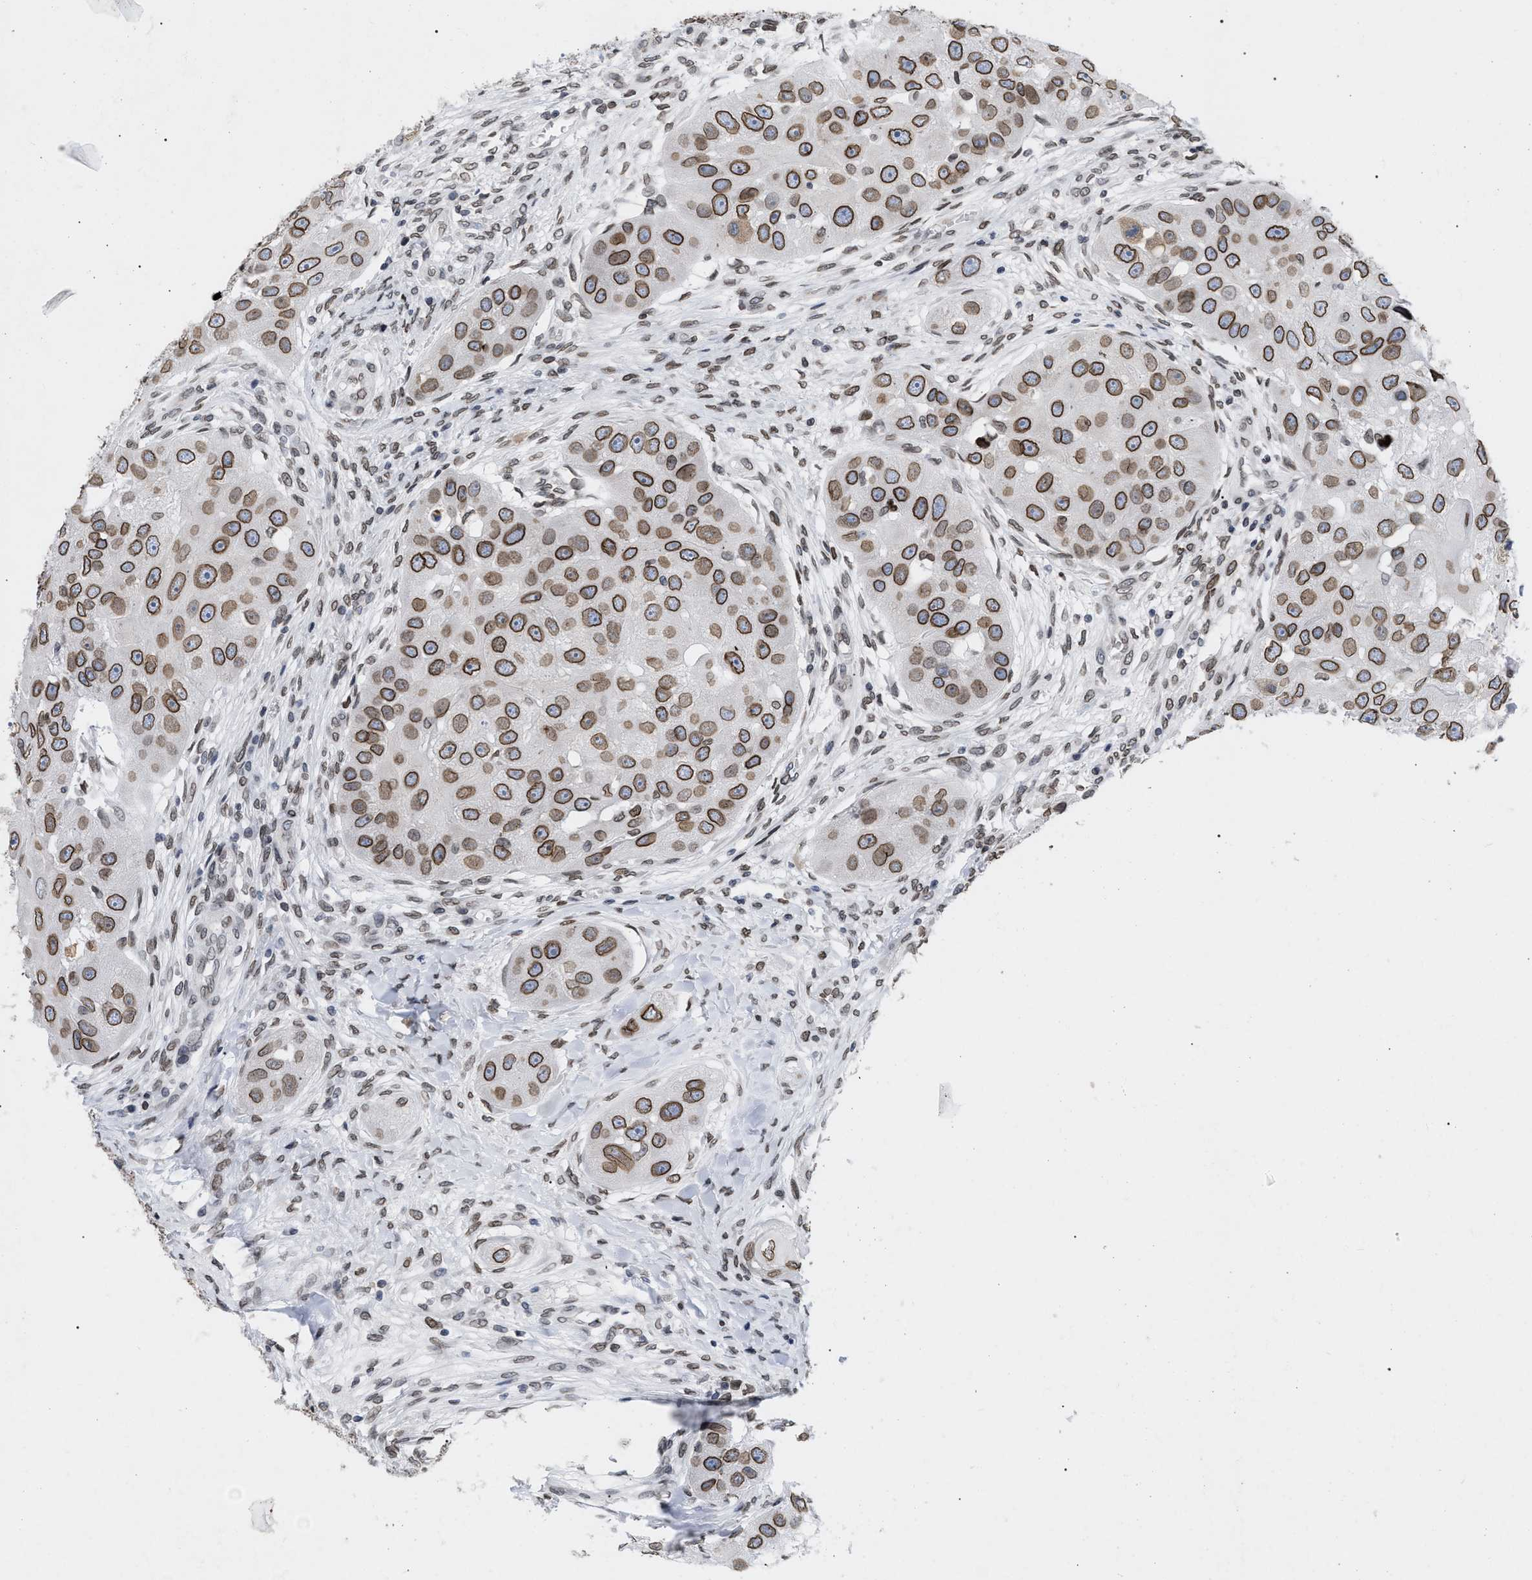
{"staining": {"intensity": "moderate", "quantity": ">75%", "location": "cytoplasmic/membranous,nuclear"}, "tissue": "head and neck cancer", "cell_type": "Tumor cells", "image_type": "cancer", "snomed": [{"axis": "morphology", "description": "Normal tissue, NOS"}, {"axis": "morphology", "description": "Squamous cell carcinoma, NOS"}, {"axis": "topography", "description": "Skeletal muscle"}, {"axis": "topography", "description": "Head-Neck"}], "caption": "The immunohistochemical stain highlights moderate cytoplasmic/membranous and nuclear expression in tumor cells of head and neck cancer tissue.", "gene": "TPR", "patient": {"sex": "male", "age": 51}}